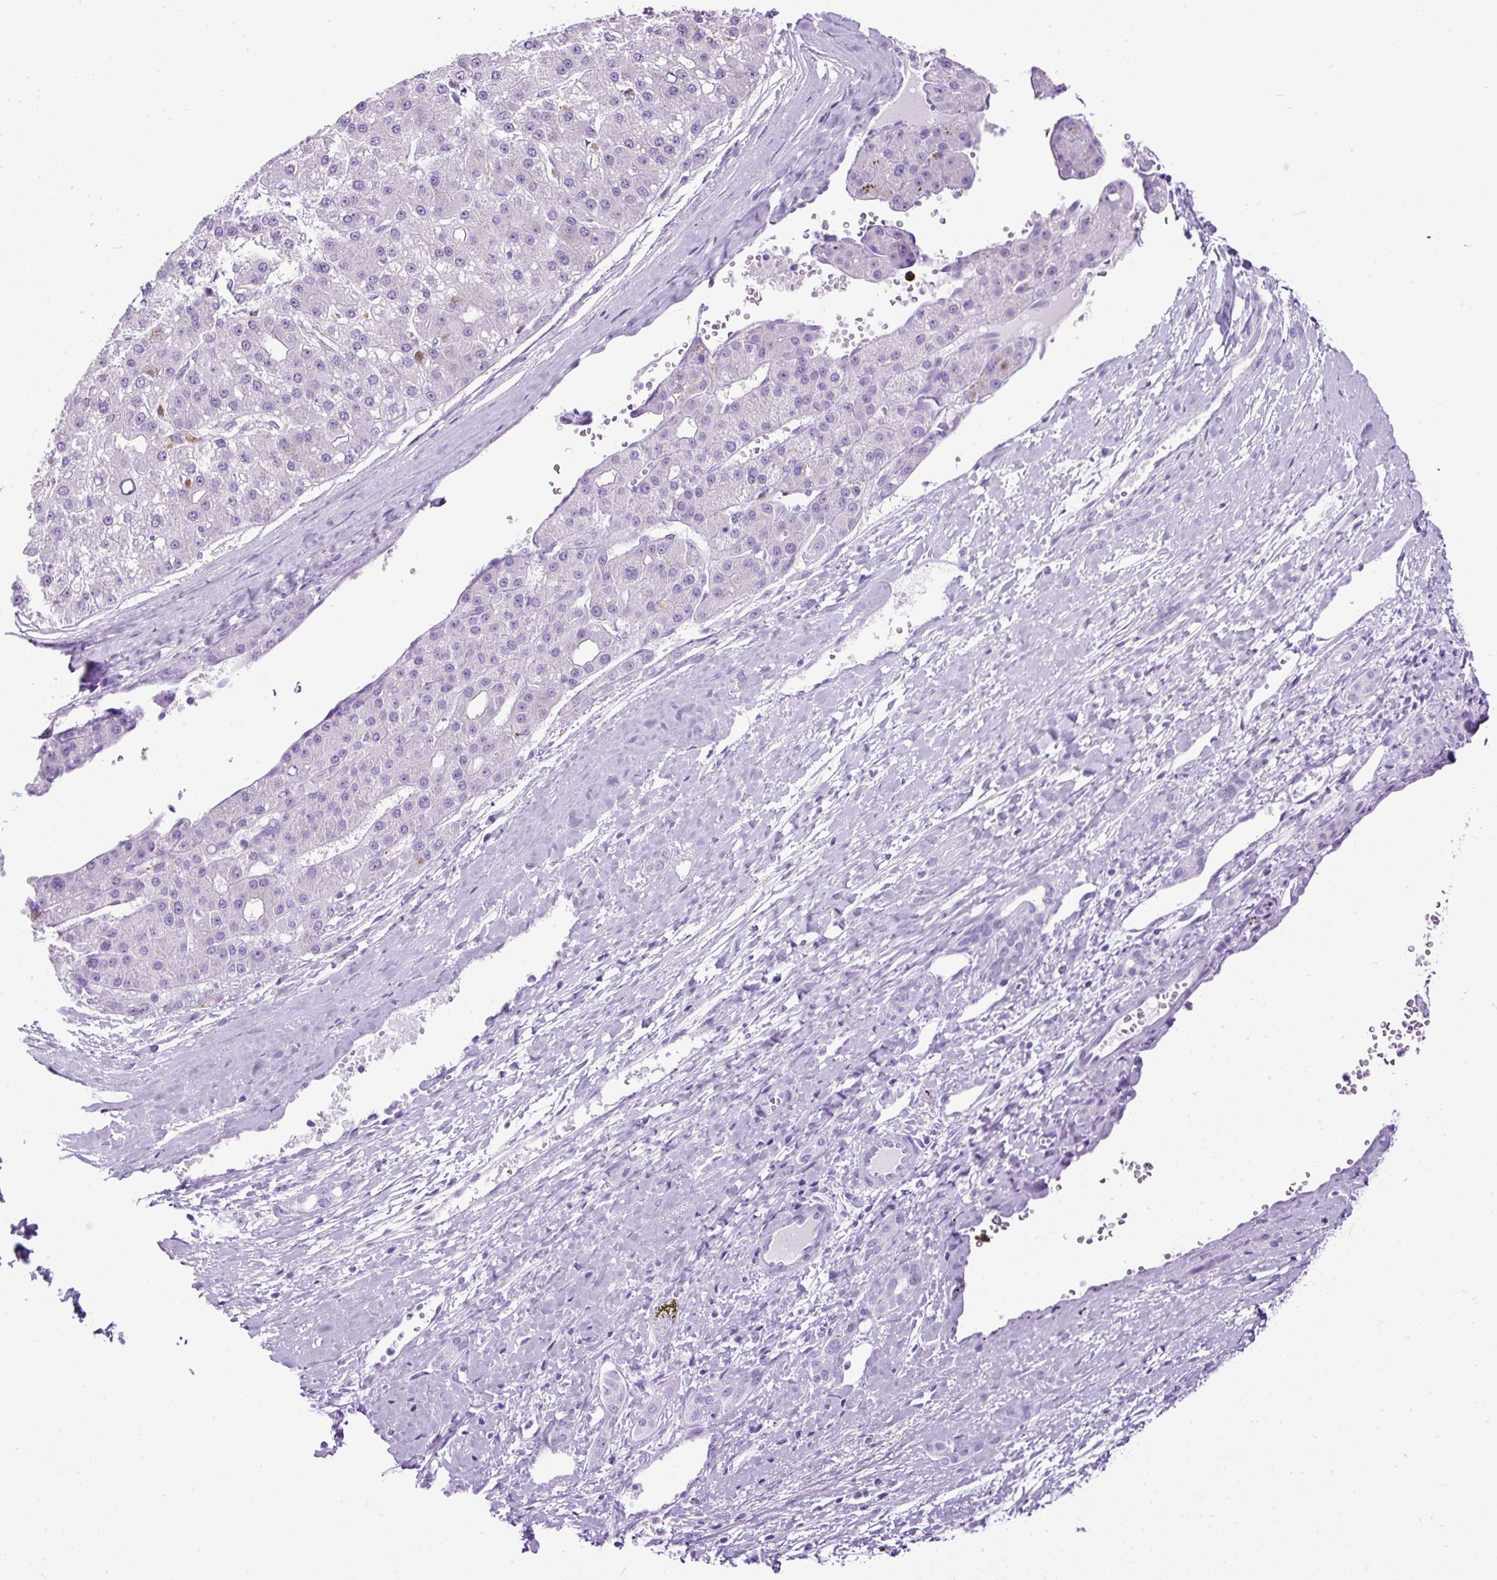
{"staining": {"intensity": "negative", "quantity": "none", "location": "none"}, "tissue": "liver cancer", "cell_type": "Tumor cells", "image_type": "cancer", "snomed": [{"axis": "morphology", "description": "Carcinoma, Hepatocellular, NOS"}, {"axis": "topography", "description": "Liver"}], "caption": "This is a histopathology image of immunohistochemistry staining of liver cancer, which shows no staining in tumor cells.", "gene": "PDIA2", "patient": {"sex": "male", "age": 67}}